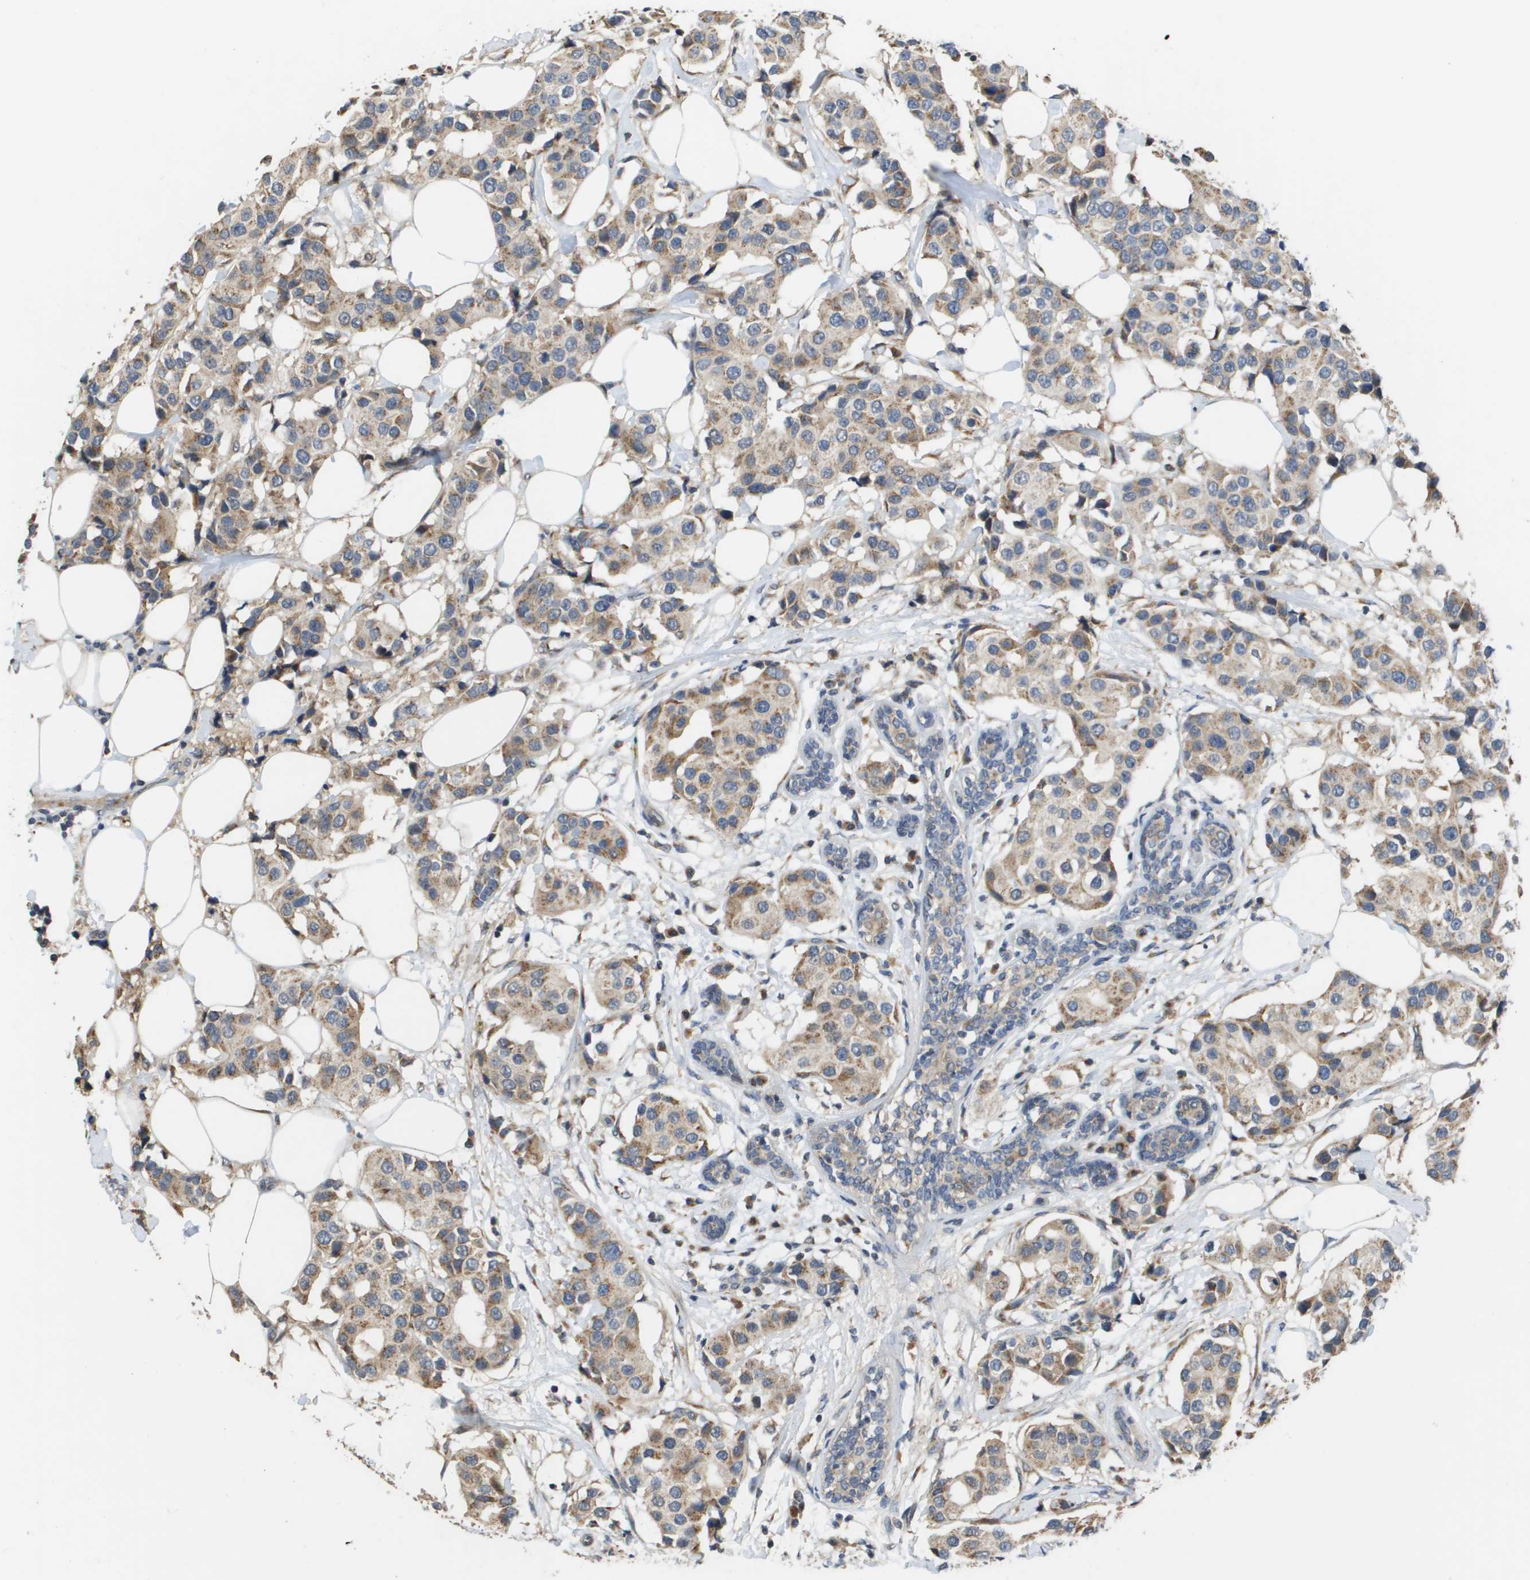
{"staining": {"intensity": "moderate", "quantity": ">75%", "location": "cytoplasmic/membranous"}, "tissue": "breast cancer", "cell_type": "Tumor cells", "image_type": "cancer", "snomed": [{"axis": "morphology", "description": "Normal tissue, NOS"}, {"axis": "morphology", "description": "Duct carcinoma"}, {"axis": "topography", "description": "Breast"}], "caption": "Protein staining by IHC displays moderate cytoplasmic/membranous positivity in about >75% of tumor cells in infiltrating ductal carcinoma (breast).", "gene": "PCK1", "patient": {"sex": "female", "age": 39}}